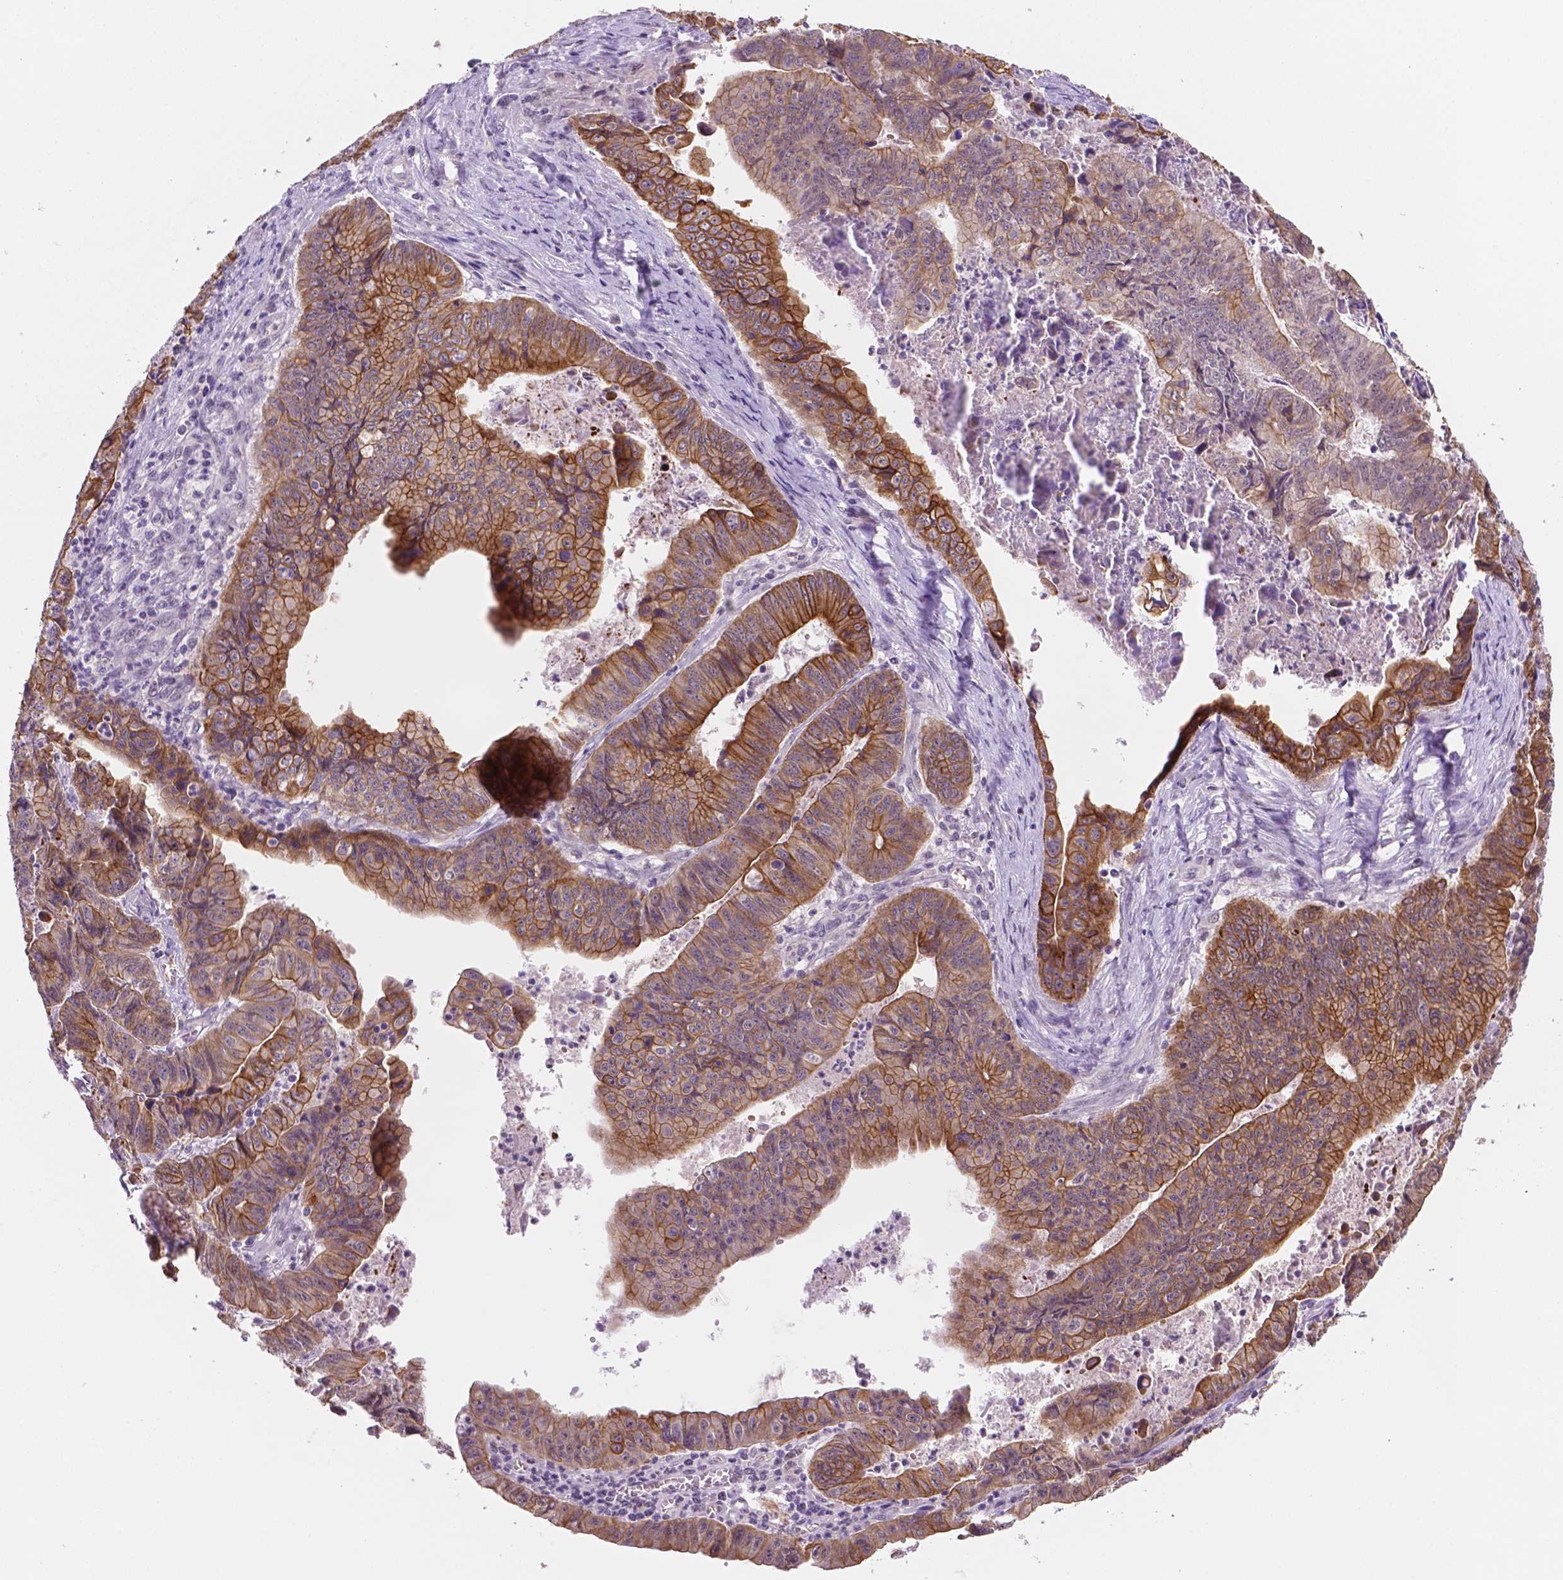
{"staining": {"intensity": "moderate", "quantity": ">75%", "location": "cytoplasmic/membranous"}, "tissue": "stomach cancer", "cell_type": "Tumor cells", "image_type": "cancer", "snomed": [{"axis": "morphology", "description": "Adenocarcinoma, NOS"}, {"axis": "topography", "description": "Stomach, lower"}], "caption": "Brown immunohistochemical staining in adenocarcinoma (stomach) demonstrates moderate cytoplasmic/membranous expression in approximately >75% of tumor cells. (IHC, brightfield microscopy, high magnification).", "gene": "SHLD3", "patient": {"sex": "male", "age": 77}}